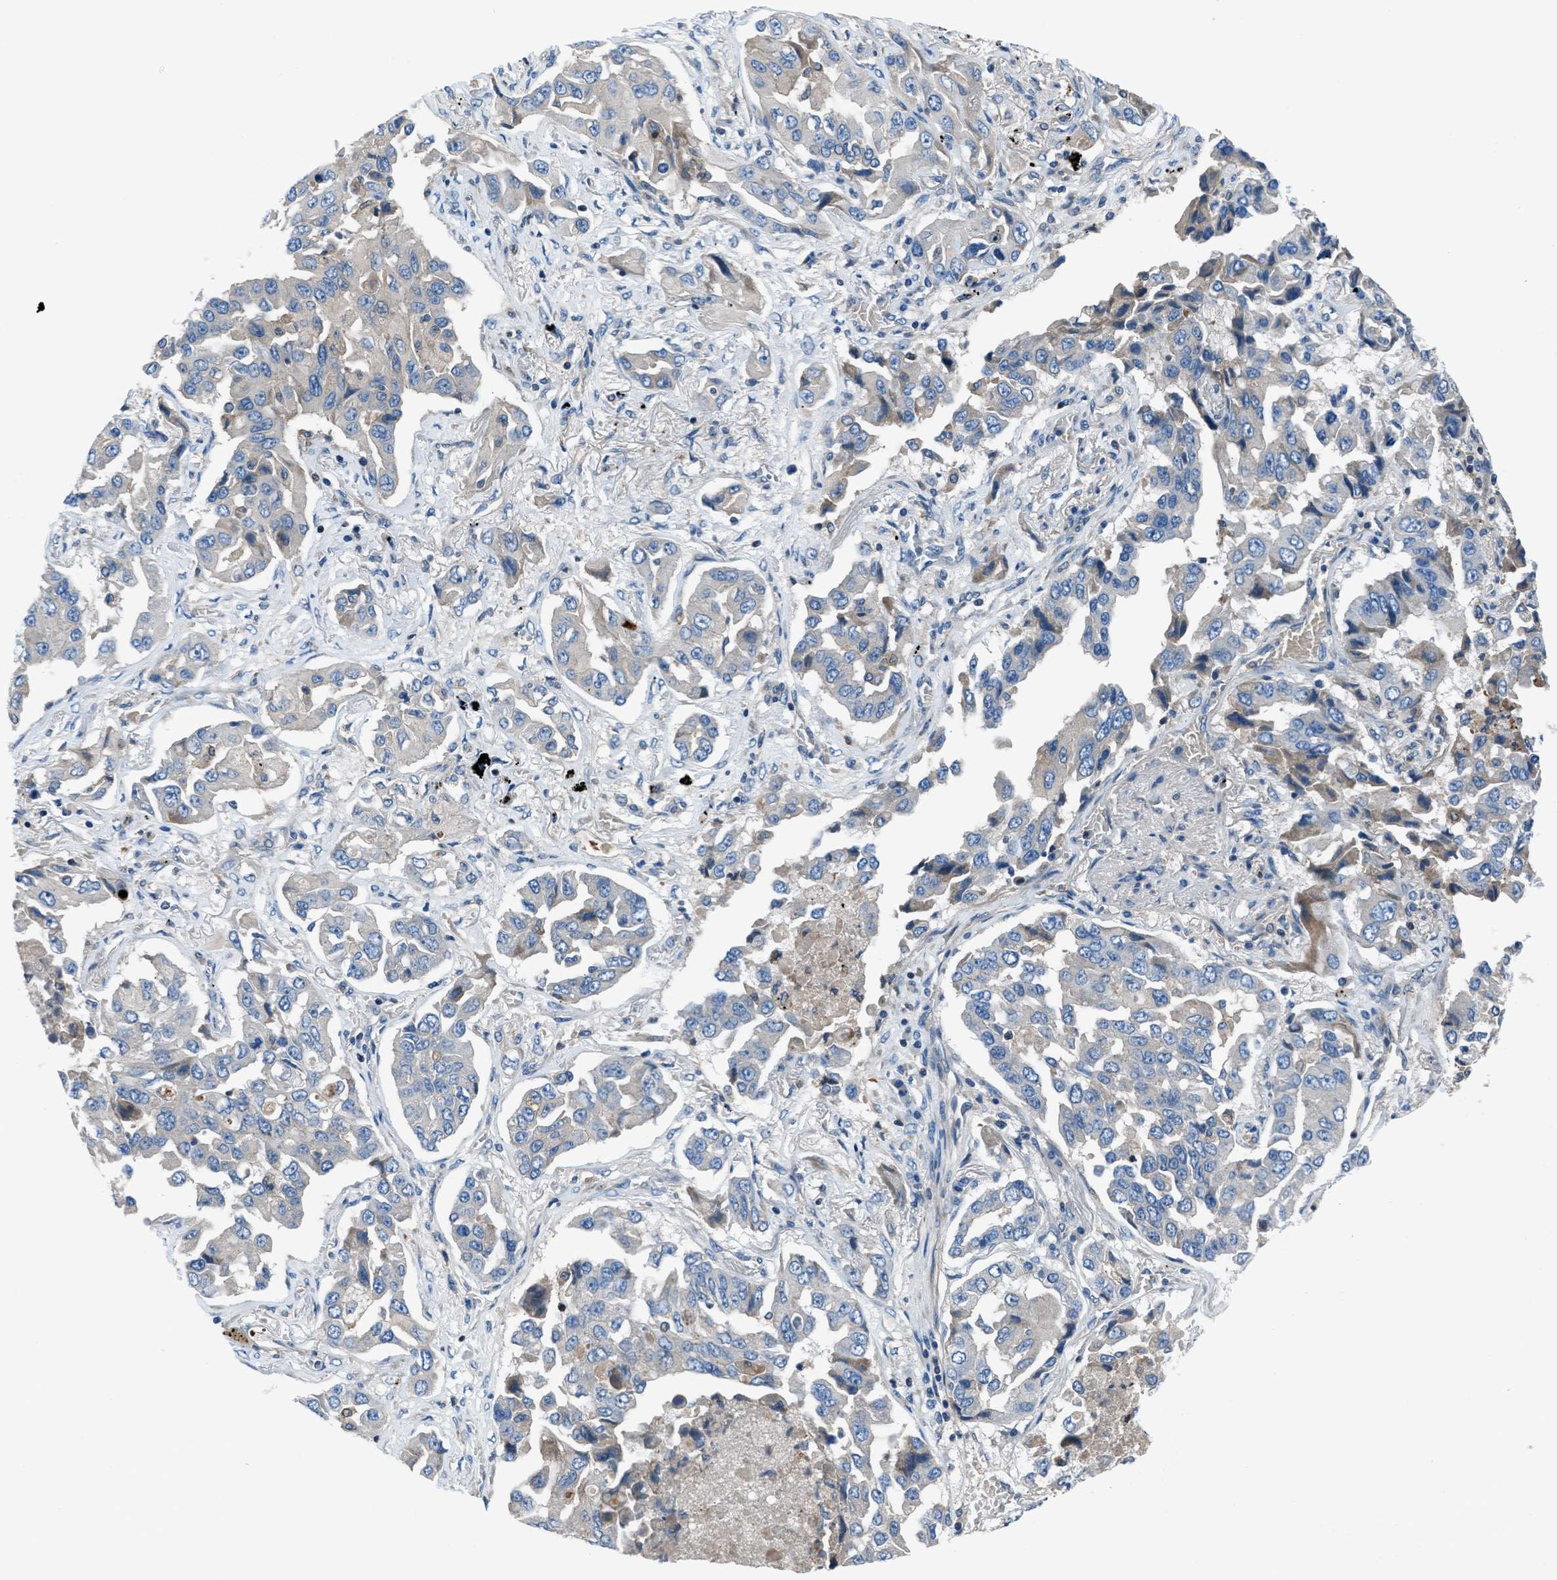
{"staining": {"intensity": "negative", "quantity": "none", "location": "none"}, "tissue": "lung cancer", "cell_type": "Tumor cells", "image_type": "cancer", "snomed": [{"axis": "morphology", "description": "Adenocarcinoma, NOS"}, {"axis": "topography", "description": "Lung"}], "caption": "This is an IHC micrograph of adenocarcinoma (lung). There is no expression in tumor cells.", "gene": "SLC38A6", "patient": {"sex": "female", "age": 65}}